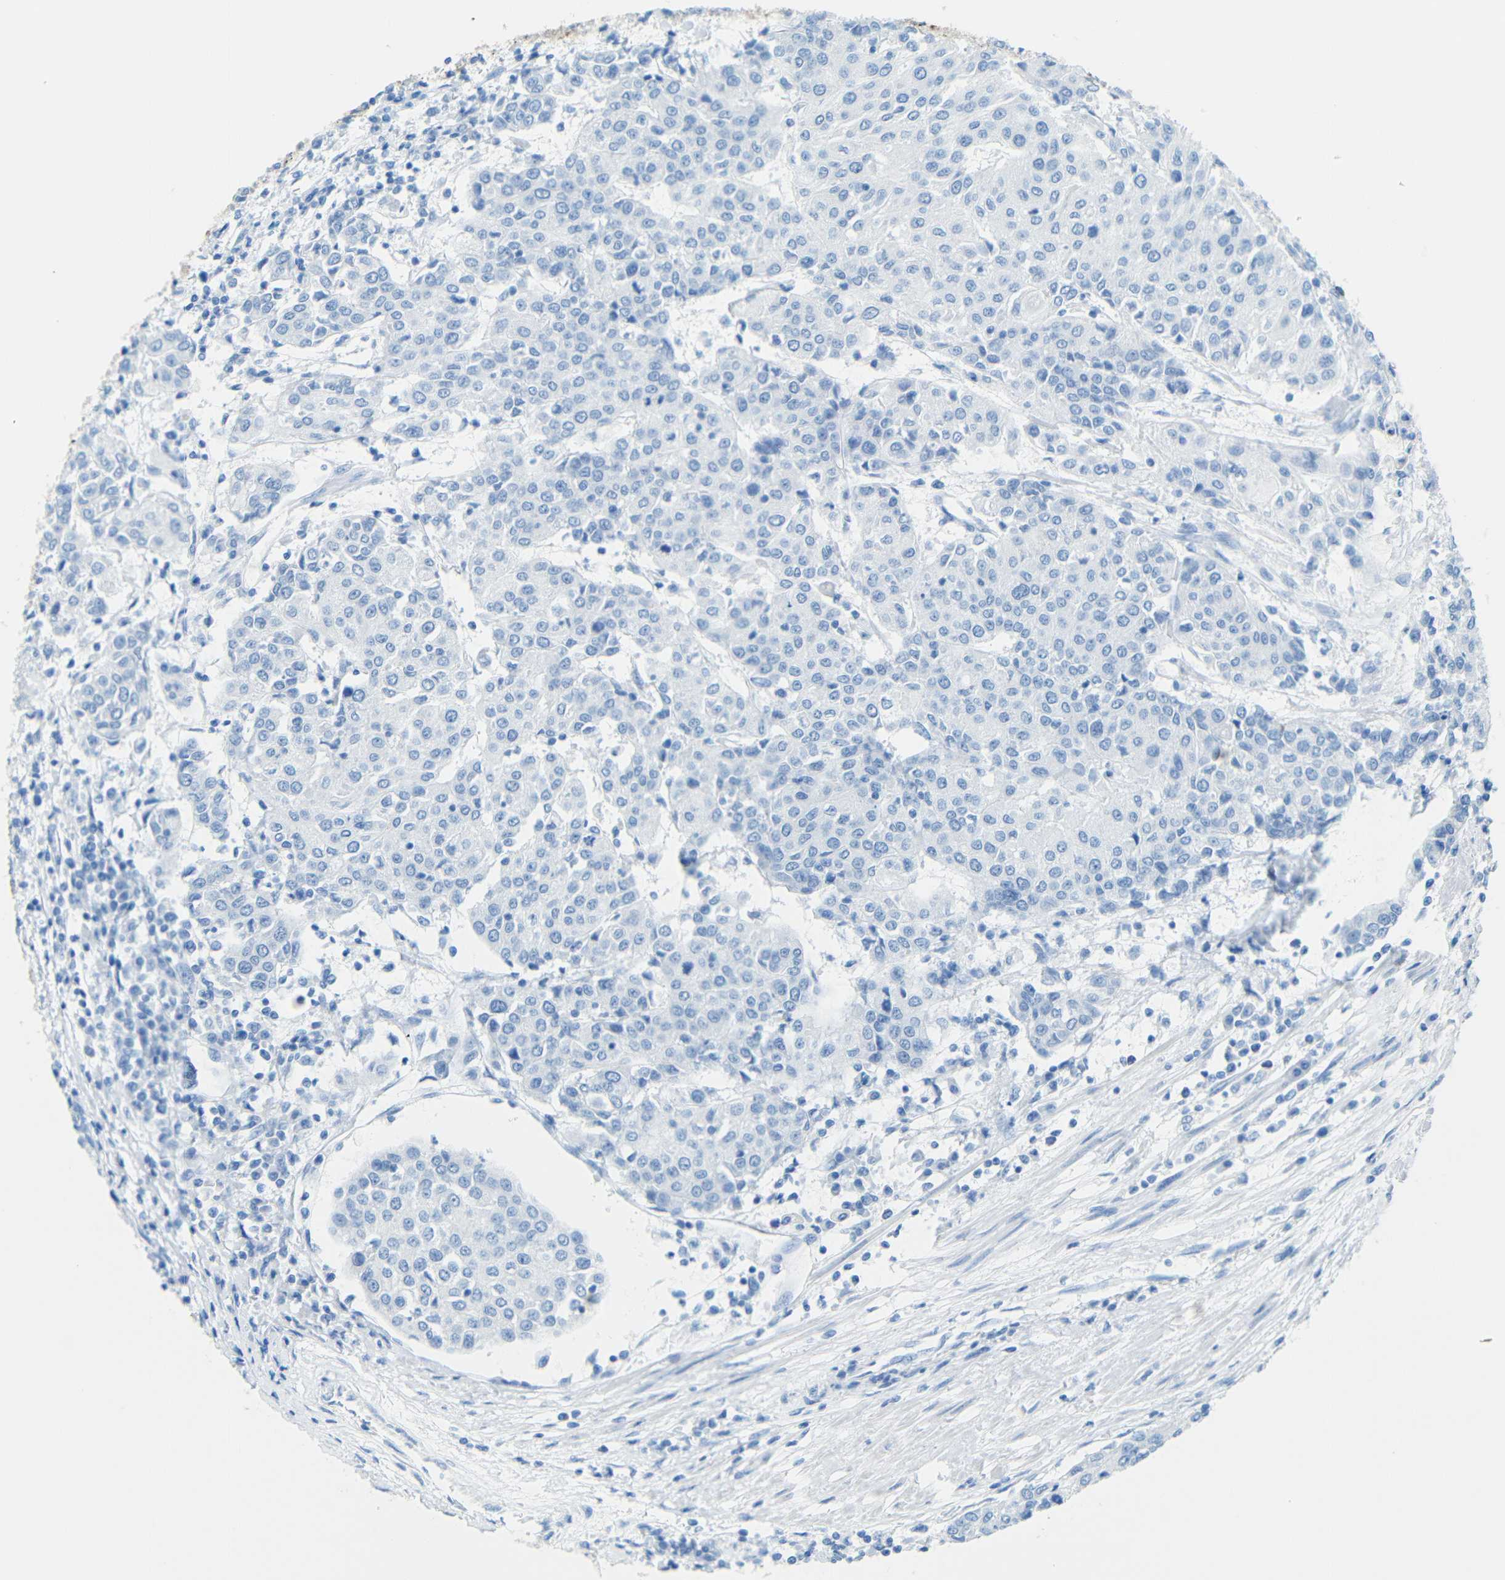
{"staining": {"intensity": "negative", "quantity": "none", "location": "none"}, "tissue": "urothelial cancer", "cell_type": "Tumor cells", "image_type": "cancer", "snomed": [{"axis": "morphology", "description": "Urothelial carcinoma, High grade"}, {"axis": "topography", "description": "Urinary bladder"}], "caption": "Immunohistochemistry micrograph of human urothelial carcinoma (high-grade) stained for a protein (brown), which reveals no positivity in tumor cells. Brightfield microscopy of IHC stained with DAB (3,3'-diaminobenzidine) (brown) and hematoxylin (blue), captured at high magnification.", "gene": "TUBB4B", "patient": {"sex": "female", "age": 85}}